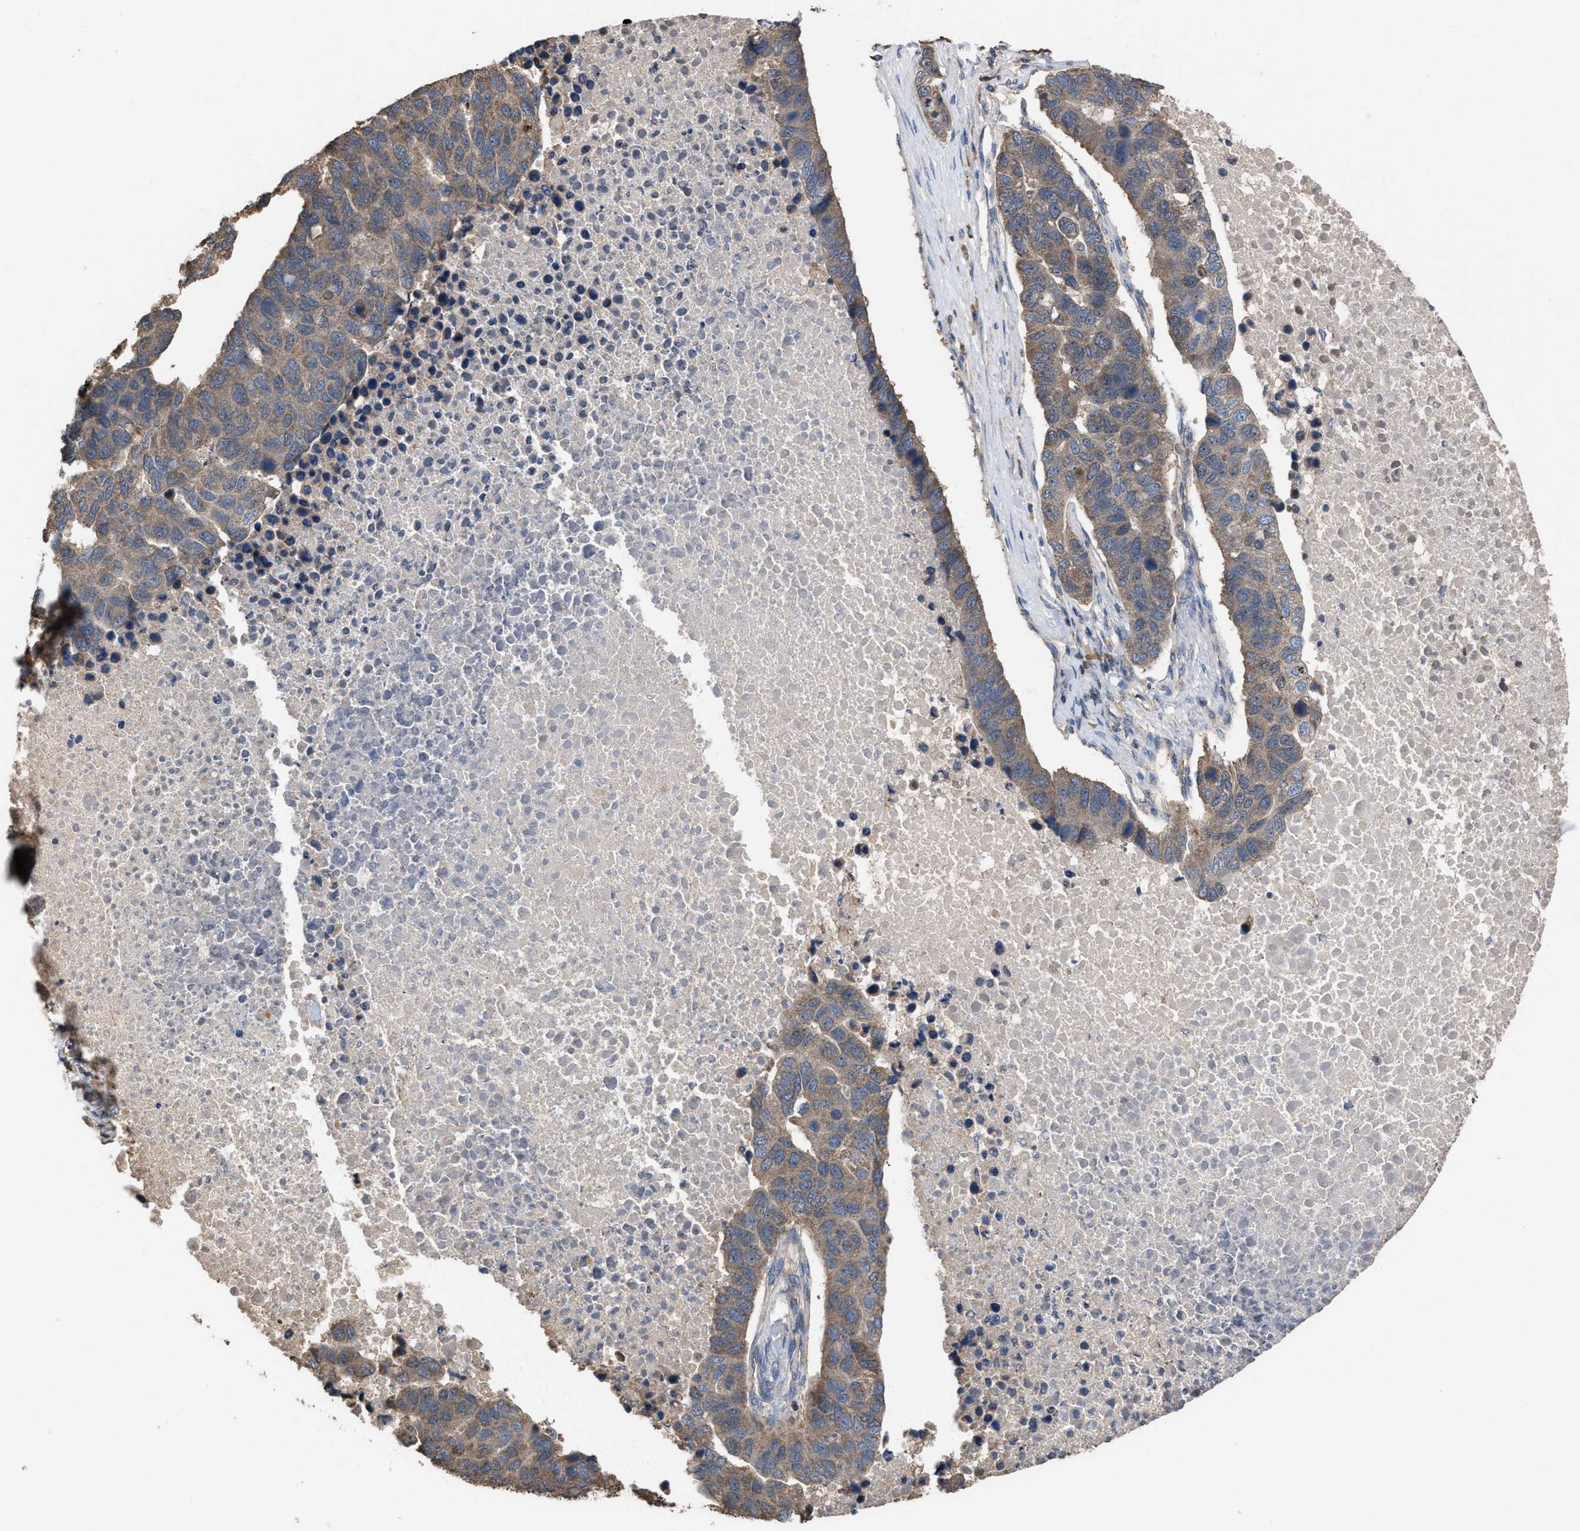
{"staining": {"intensity": "moderate", "quantity": ">75%", "location": "cytoplasmic/membranous"}, "tissue": "pancreatic cancer", "cell_type": "Tumor cells", "image_type": "cancer", "snomed": [{"axis": "morphology", "description": "Adenocarcinoma, NOS"}, {"axis": "topography", "description": "Pancreas"}], "caption": "Pancreatic cancer stained with DAB (3,3'-diaminobenzidine) immunohistochemistry (IHC) exhibits medium levels of moderate cytoplasmic/membranous staining in approximately >75% of tumor cells.", "gene": "C9orf78", "patient": {"sex": "female", "age": 61}}